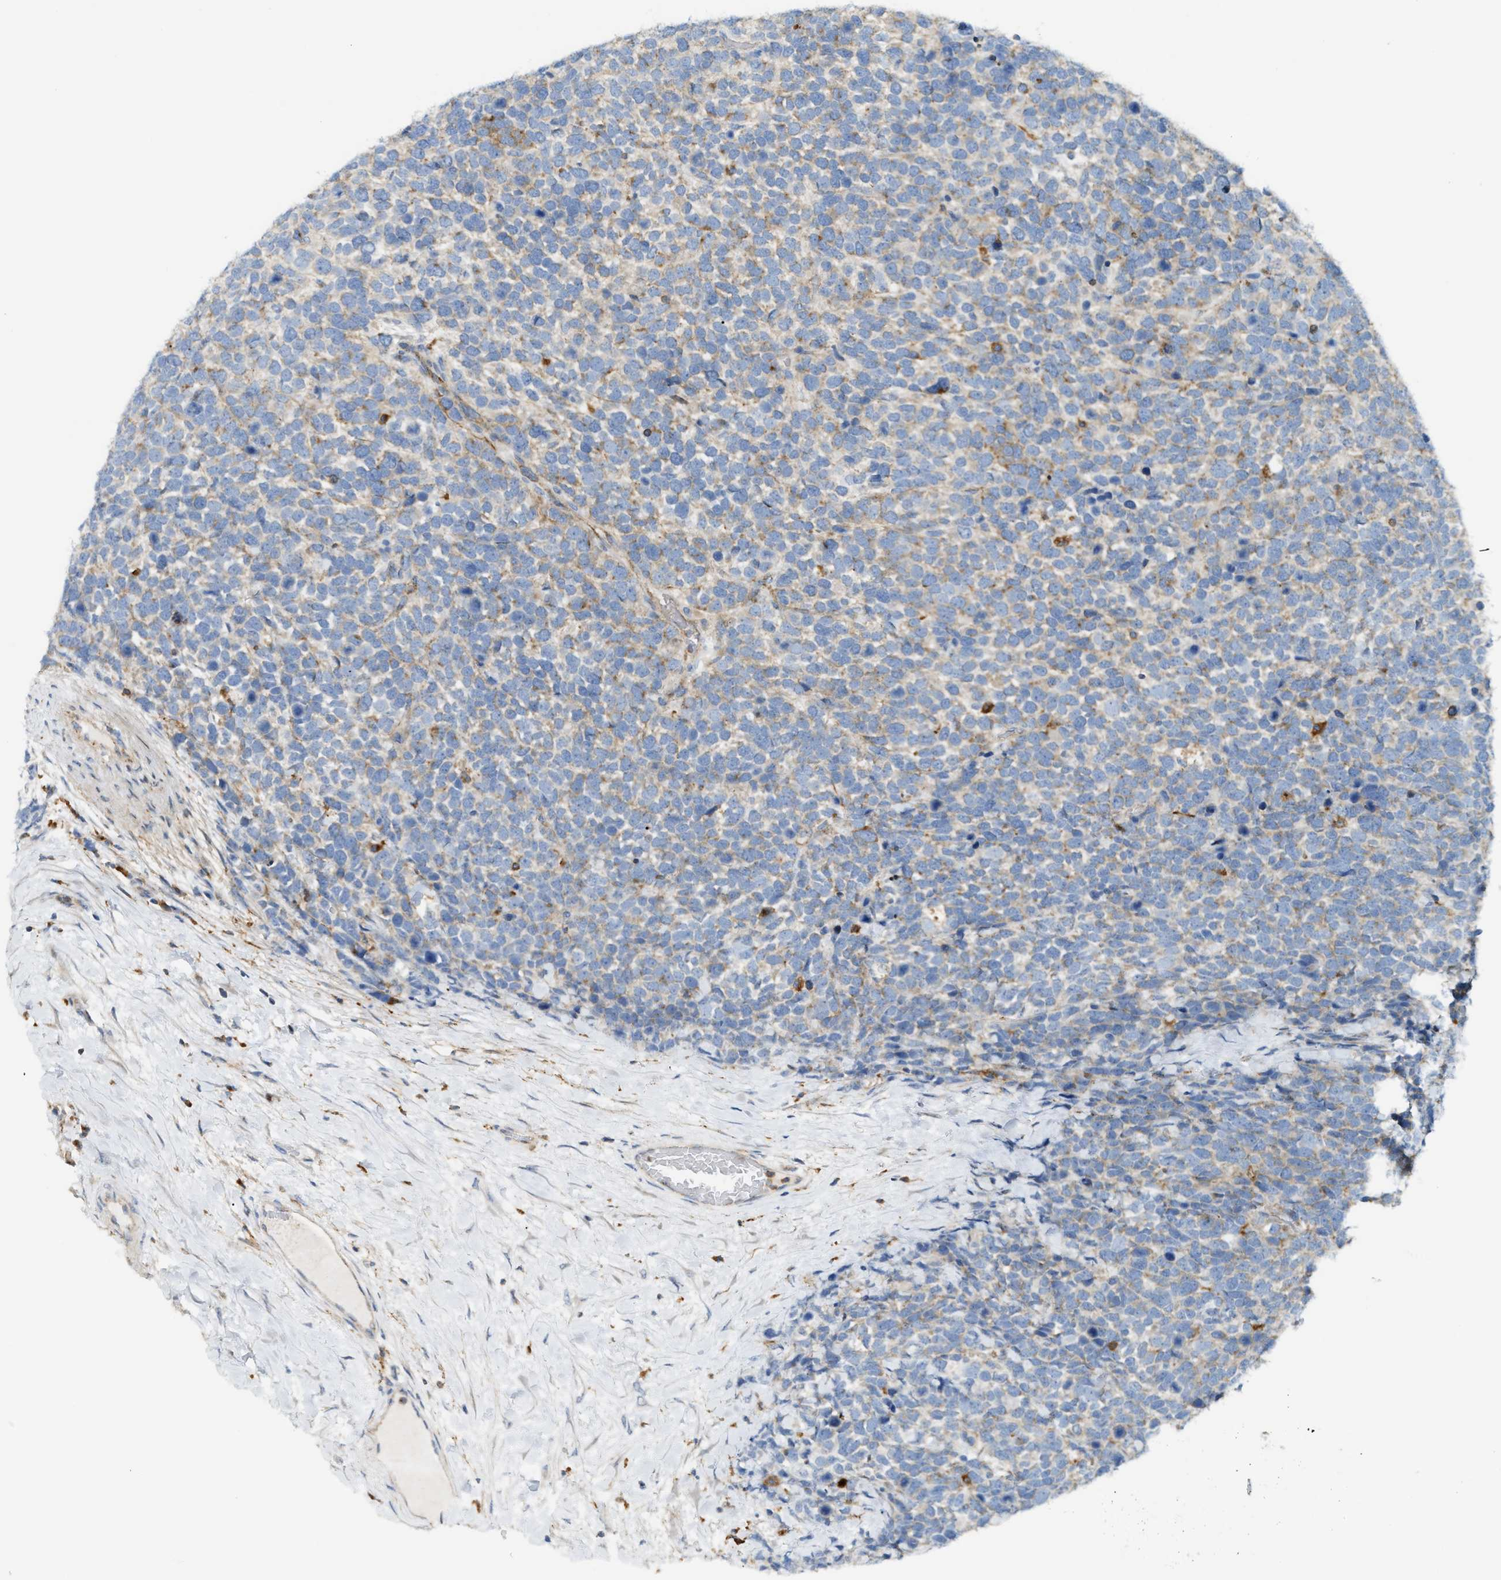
{"staining": {"intensity": "weak", "quantity": ">75%", "location": "cytoplasmic/membranous"}, "tissue": "urothelial cancer", "cell_type": "Tumor cells", "image_type": "cancer", "snomed": [{"axis": "morphology", "description": "Urothelial carcinoma, High grade"}, {"axis": "topography", "description": "Urinary bladder"}], "caption": "Weak cytoplasmic/membranous positivity is identified in about >75% of tumor cells in urothelial cancer.", "gene": "LMBRD1", "patient": {"sex": "female", "age": 82}}